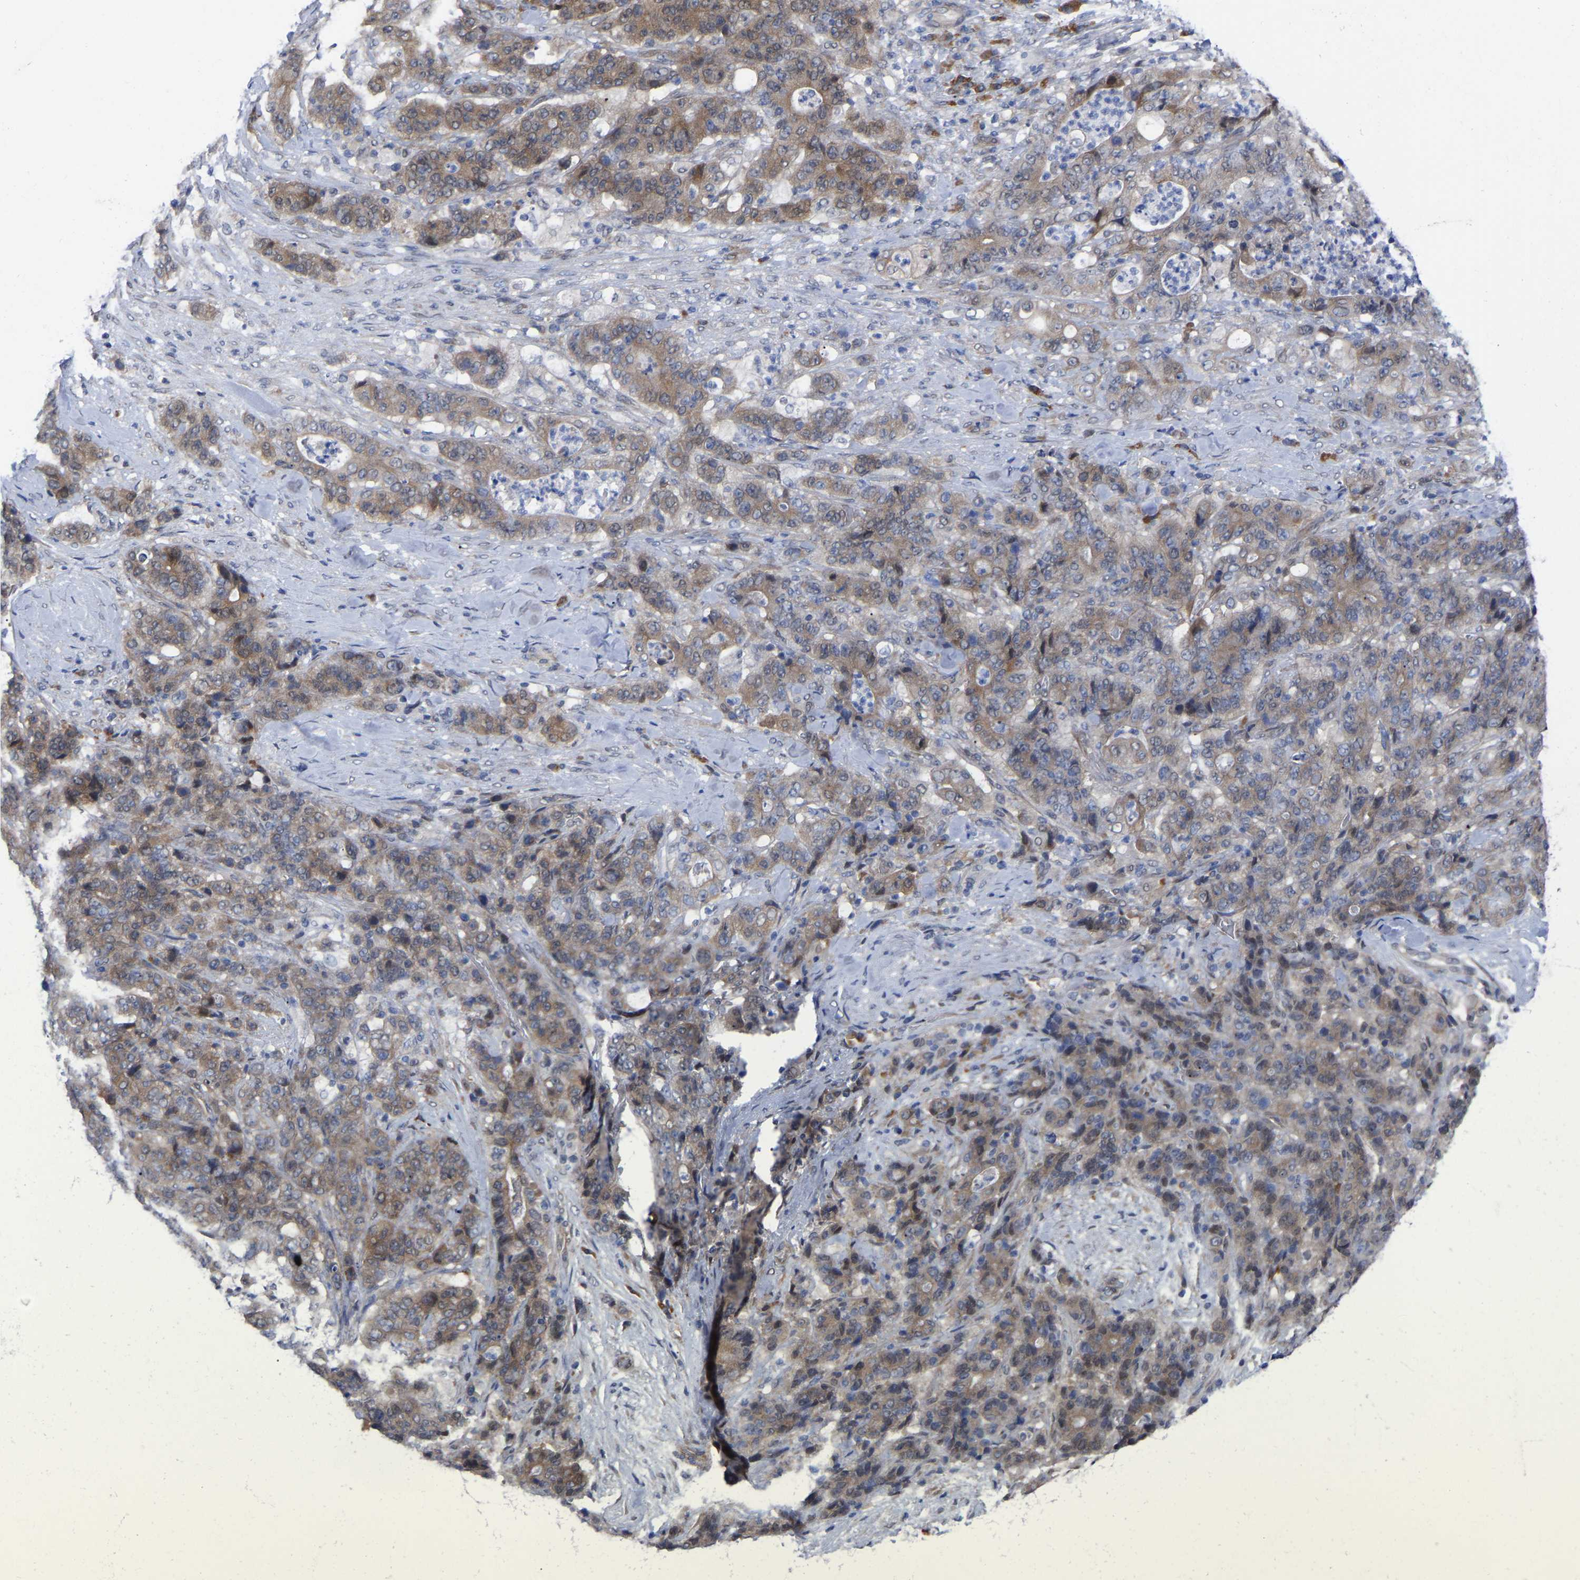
{"staining": {"intensity": "weak", "quantity": ">75%", "location": "cytoplasmic/membranous"}, "tissue": "stomach cancer", "cell_type": "Tumor cells", "image_type": "cancer", "snomed": [{"axis": "morphology", "description": "Adenocarcinoma, NOS"}, {"axis": "topography", "description": "Stomach"}], "caption": "A low amount of weak cytoplasmic/membranous expression is identified in about >75% of tumor cells in adenocarcinoma (stomach) tissue. Nuclei are stained in blue.", "gene": "UBE4B", "patient": {"sex": "female", "age": 73}}